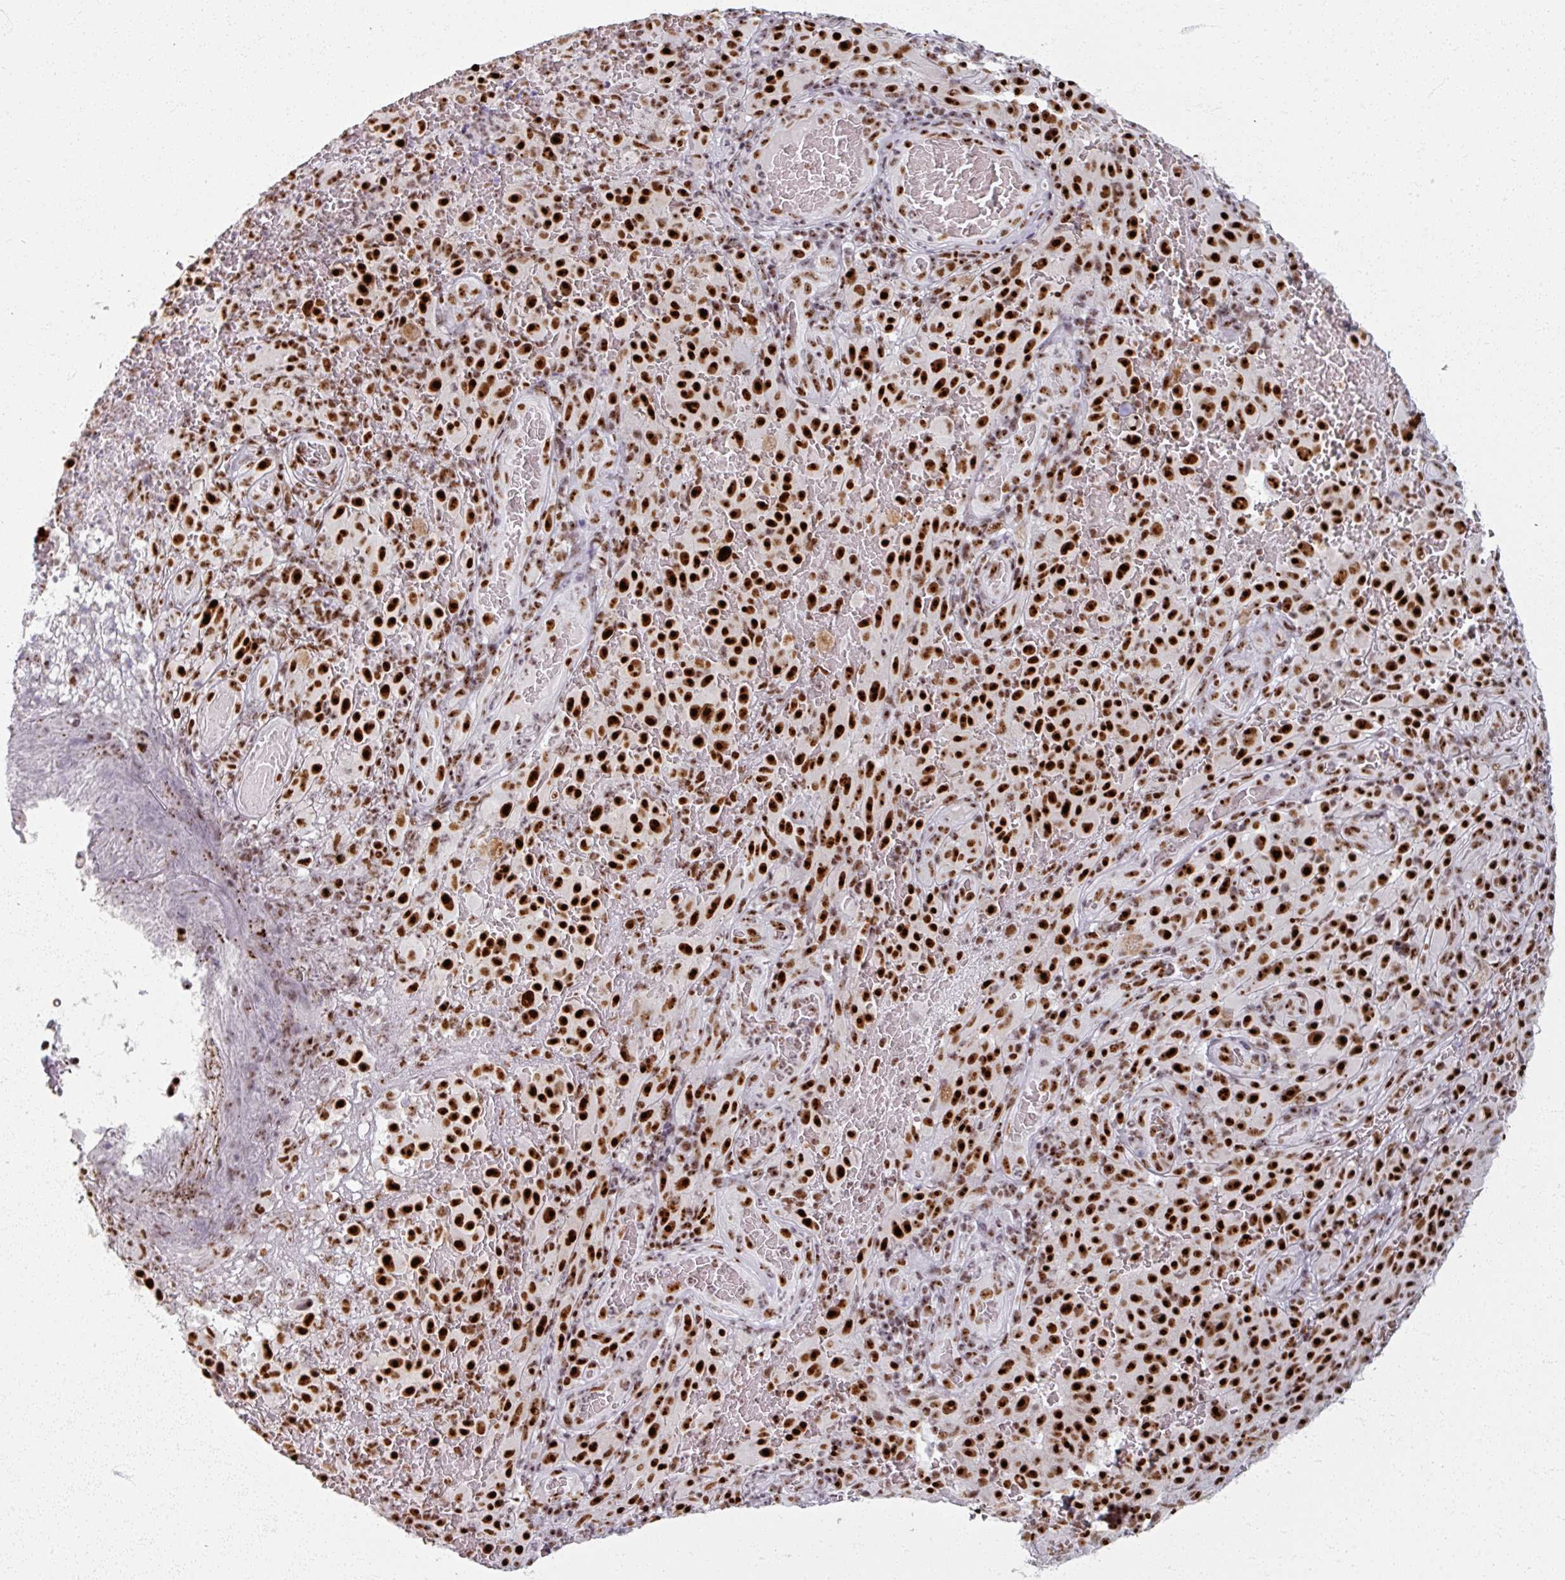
{"staining": {"intensity": "strong", "quantity": ">75%", "location": "nuclear"}, "tissue": "melanoma", "cell_type": "Tumor cells", "image_type": "cancer", "snomed": [{"axis": "morphology", "description": "Malignant melanoma, NOS"}, {"axis": "topography", "description": "Skin"}], "caption": "IHC (DAB (3,3'-diaminobenzidine)) staining of human malignant melanoma shows strong nuclear protein staining in approximately >75% of tumor cells.", "gene": "ADAR", "patient": {"sex": "female", "age": 82}}